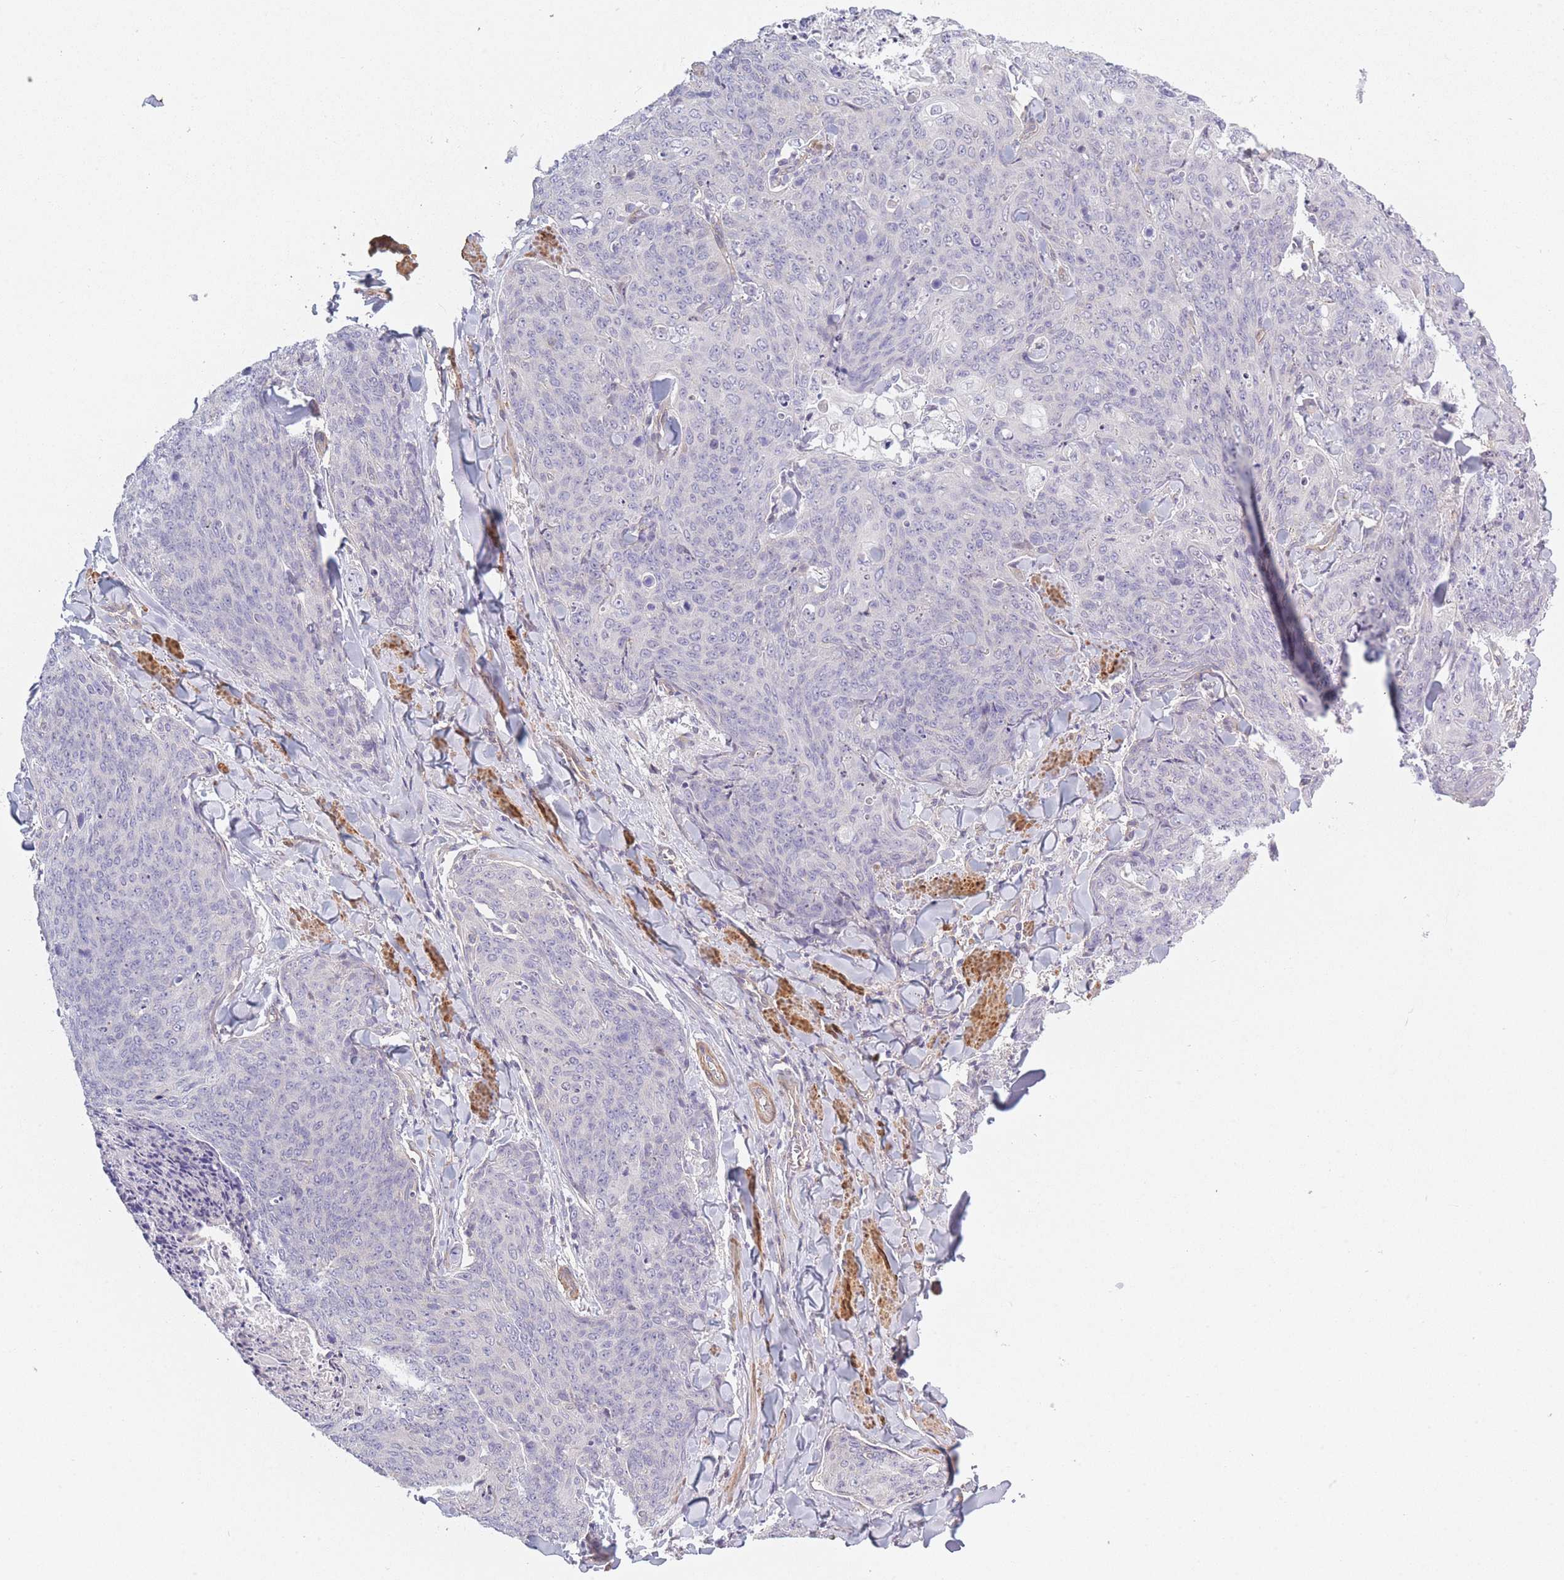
{"staining": {"intensity": "negative", "quantity": "none", "location": "none"}, "tissue": "skin cancer", "cell_type": "Tumor cells", "image_type": "cancer", "snomed": [{"axis": "morphology", "description": "Squamous cell carcinoma, NOS"}, {"axis": "topography", "description": "Skin"}, {"axis": "topography", "description": "Vulva"}], "caption": "This is an immunohistochemistry (IHC) histopathology image of skin squamous cell carcinoma. There is no positivity in tumor cells.", "gene": "SLC7A6", "patient": {"sex": "female", "age": 85}}